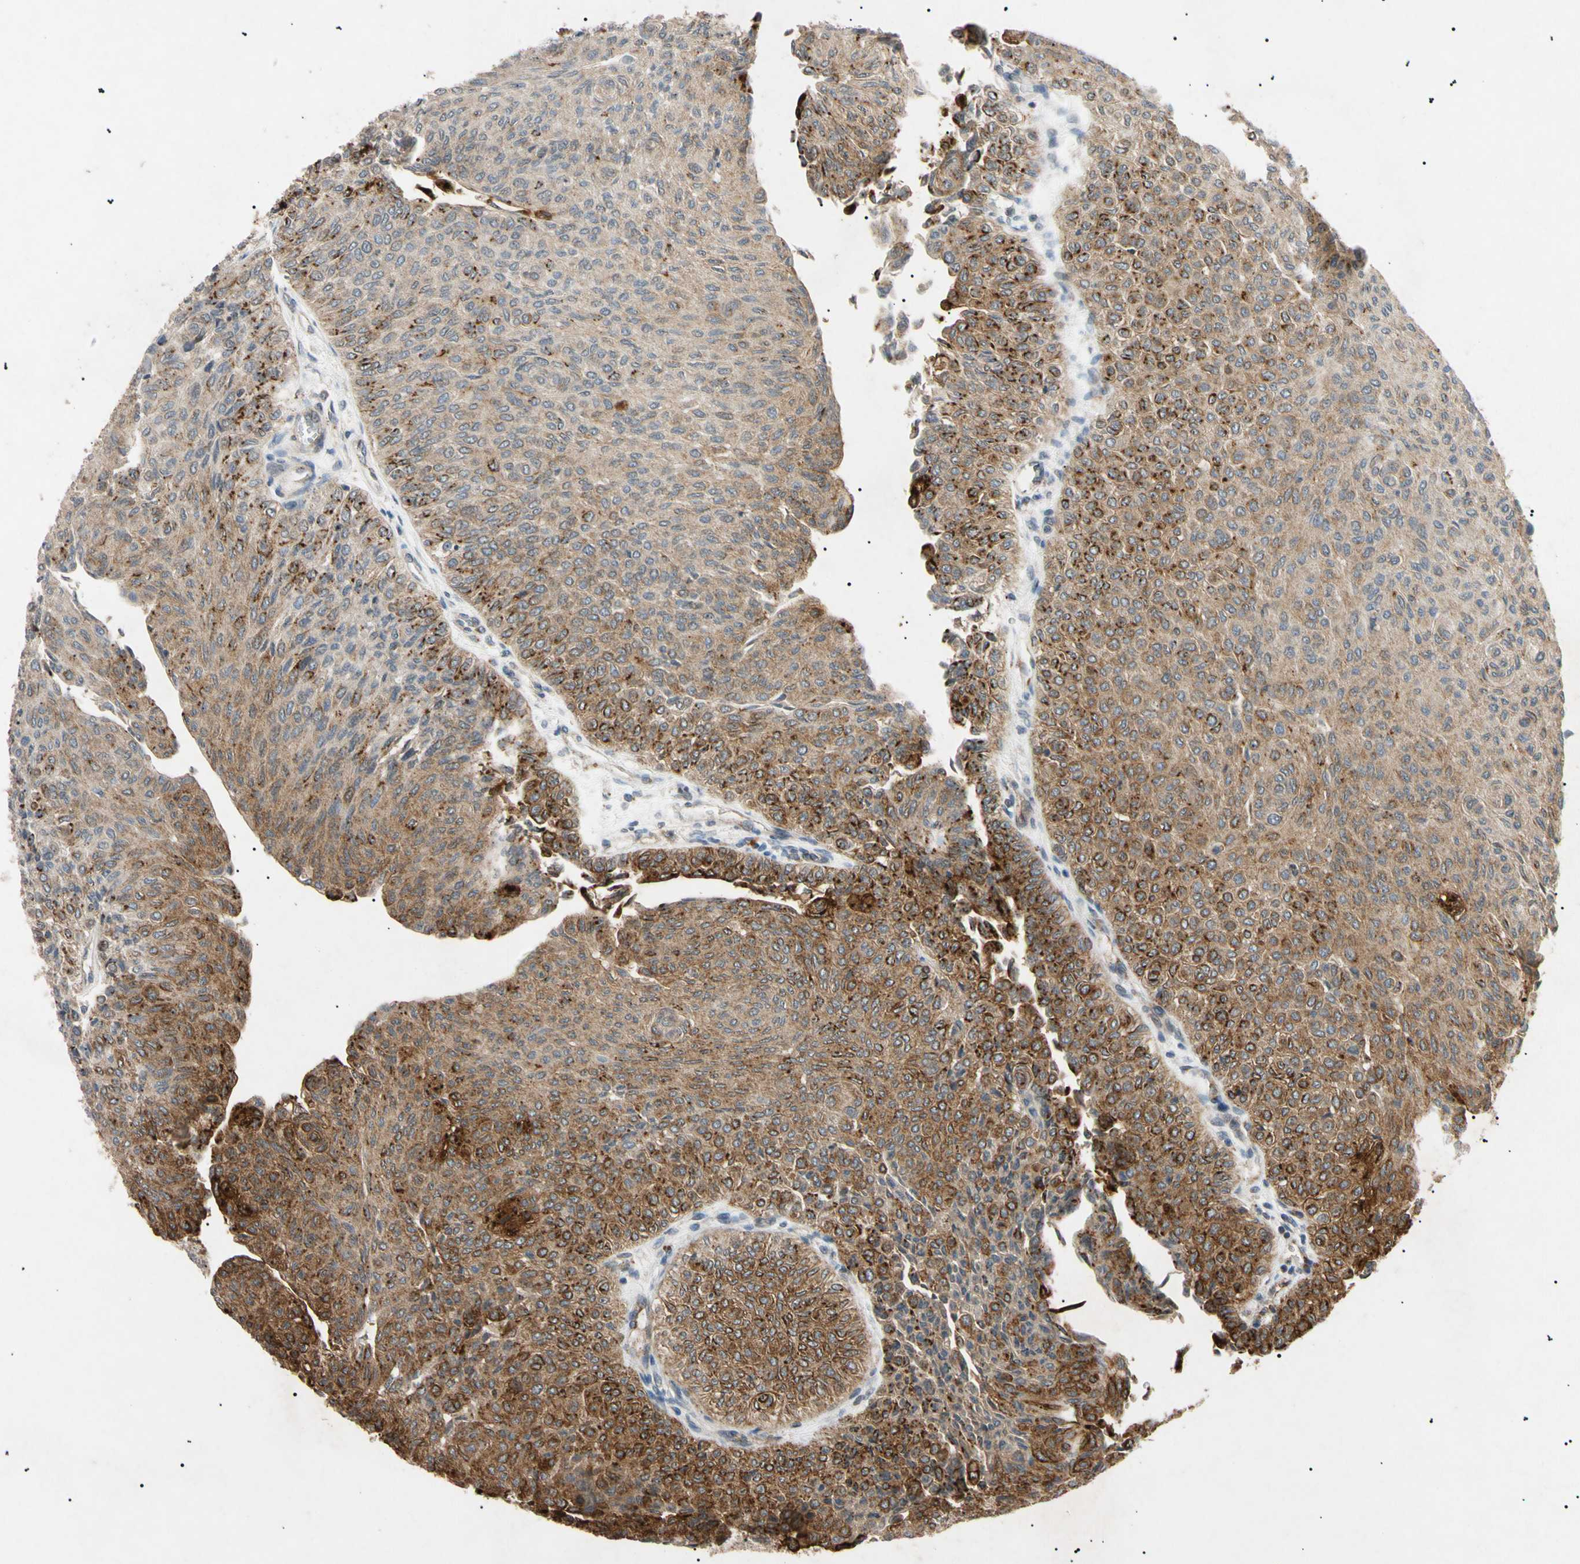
{"staining": {"intensity": "strong", "quantity": "25%-75%", "location": "cytoplasmic/membranous,nuclear"}, "tissue": "urothelial cancer", "cell_type": "Tumor cells", "image_type": "cancer", "snomed": [{"axis": "morphology", "description": "Urothelial carcinoma, Low grade"}, {"axis": "topography", "description": "Urinary bladder"}], "caption": "Tumor cells show strong cytoplasmic/membranous and nuclear positivity in approximately 25%-75% of cells in low-grade urothelial carcinoma.", "gene": "TUBB4A", "patient": {"sex": "male", "age": 78}}